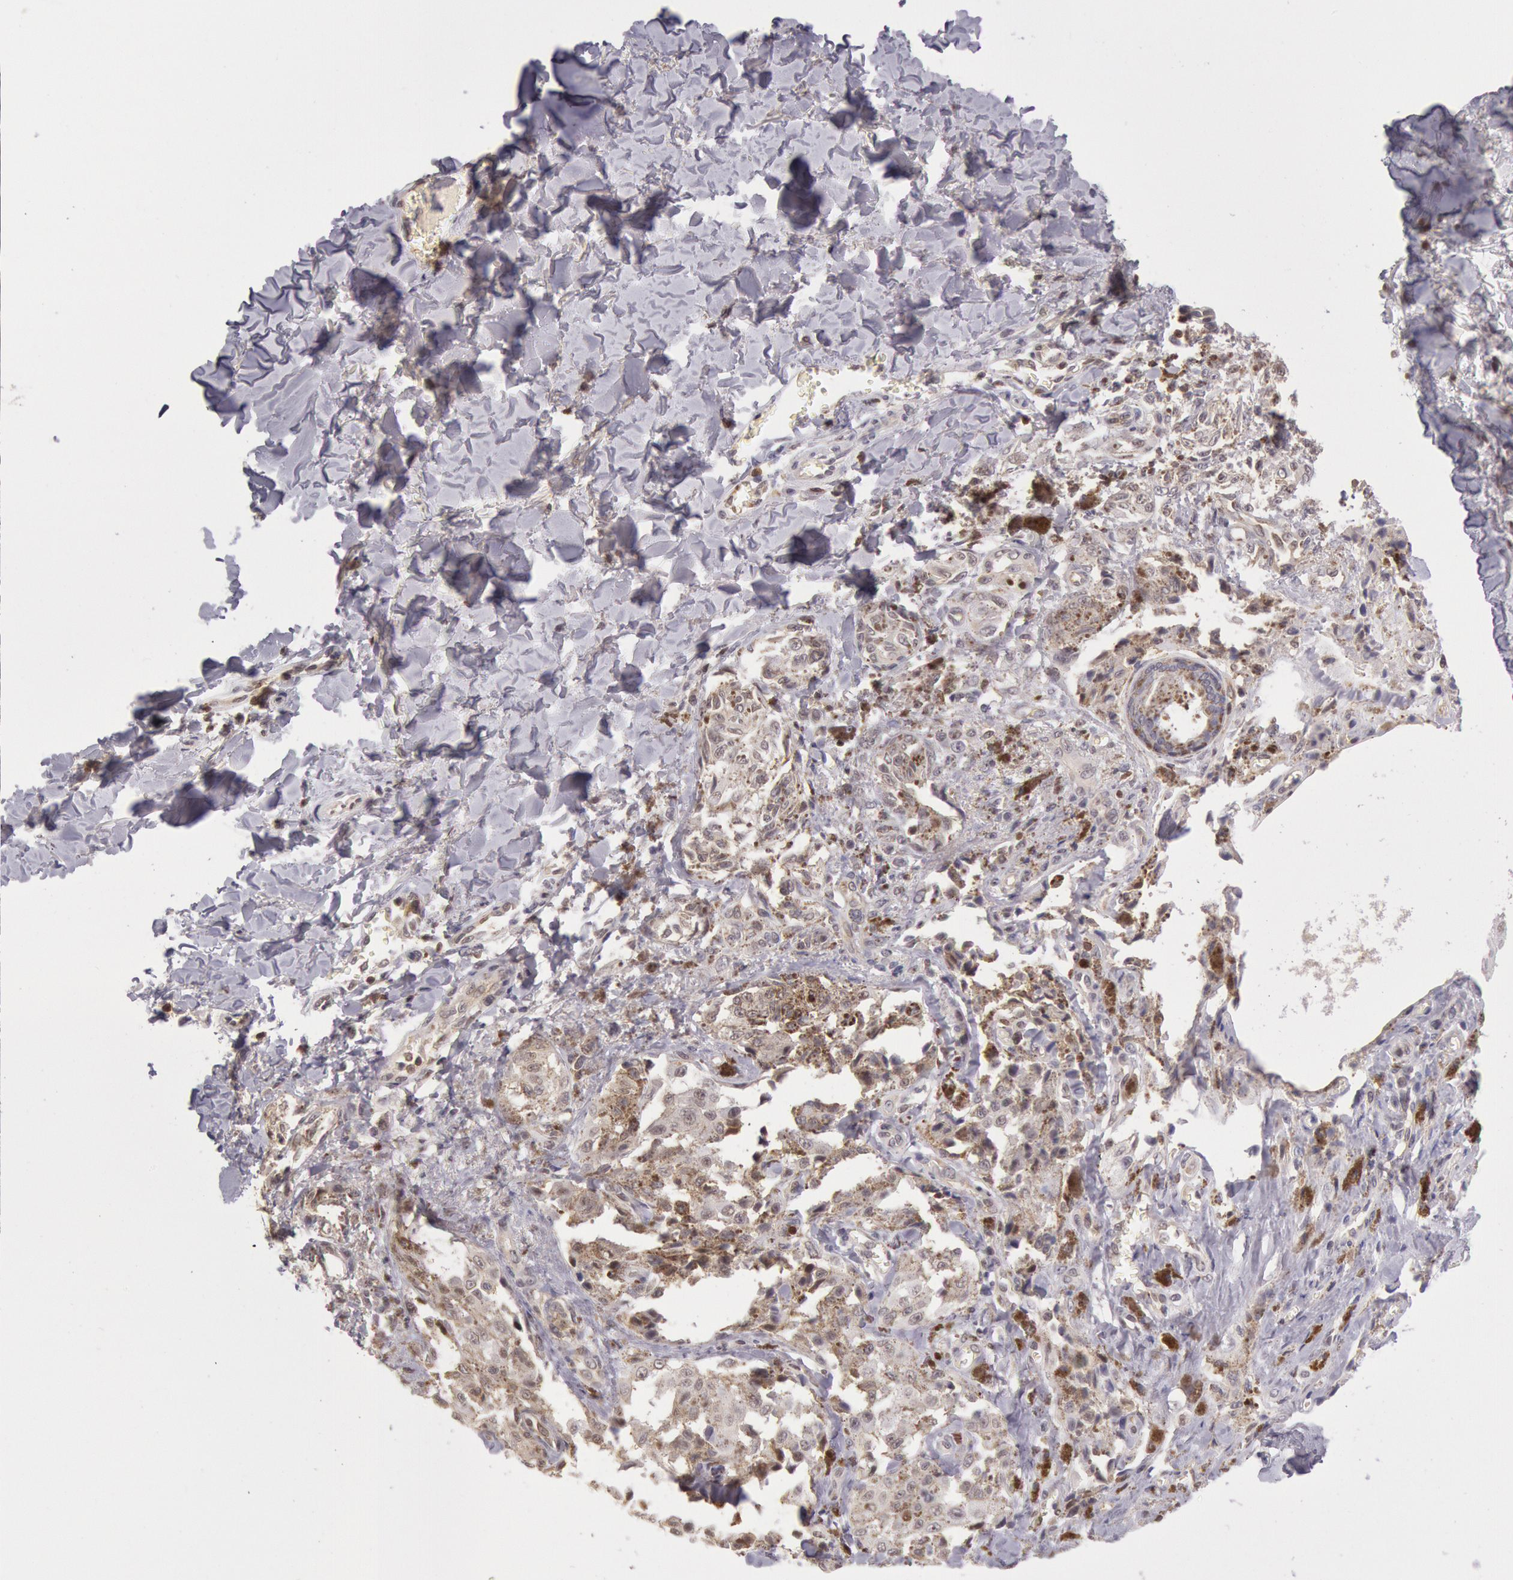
{"staining": {"intensity": "moderate", "quantity": "25%-75%", "location": "cytoplasmic/membranous"}, "tissue": "melanoma", "cell_type": "Tumor cells", "image_type": "cancer", "snomed": [{"axis": "morphology", "description": "Malignant melanoma, NOS"}, {"axis": "topography", "description": "Skin"}], "caption": "A brown stain highlights moderate cytoplasmic/membranous positivity of a protein in human malignant melanoma tumor cells.", "gene": "HIF1A", "patient": {"sex": "female", "age": 82}}